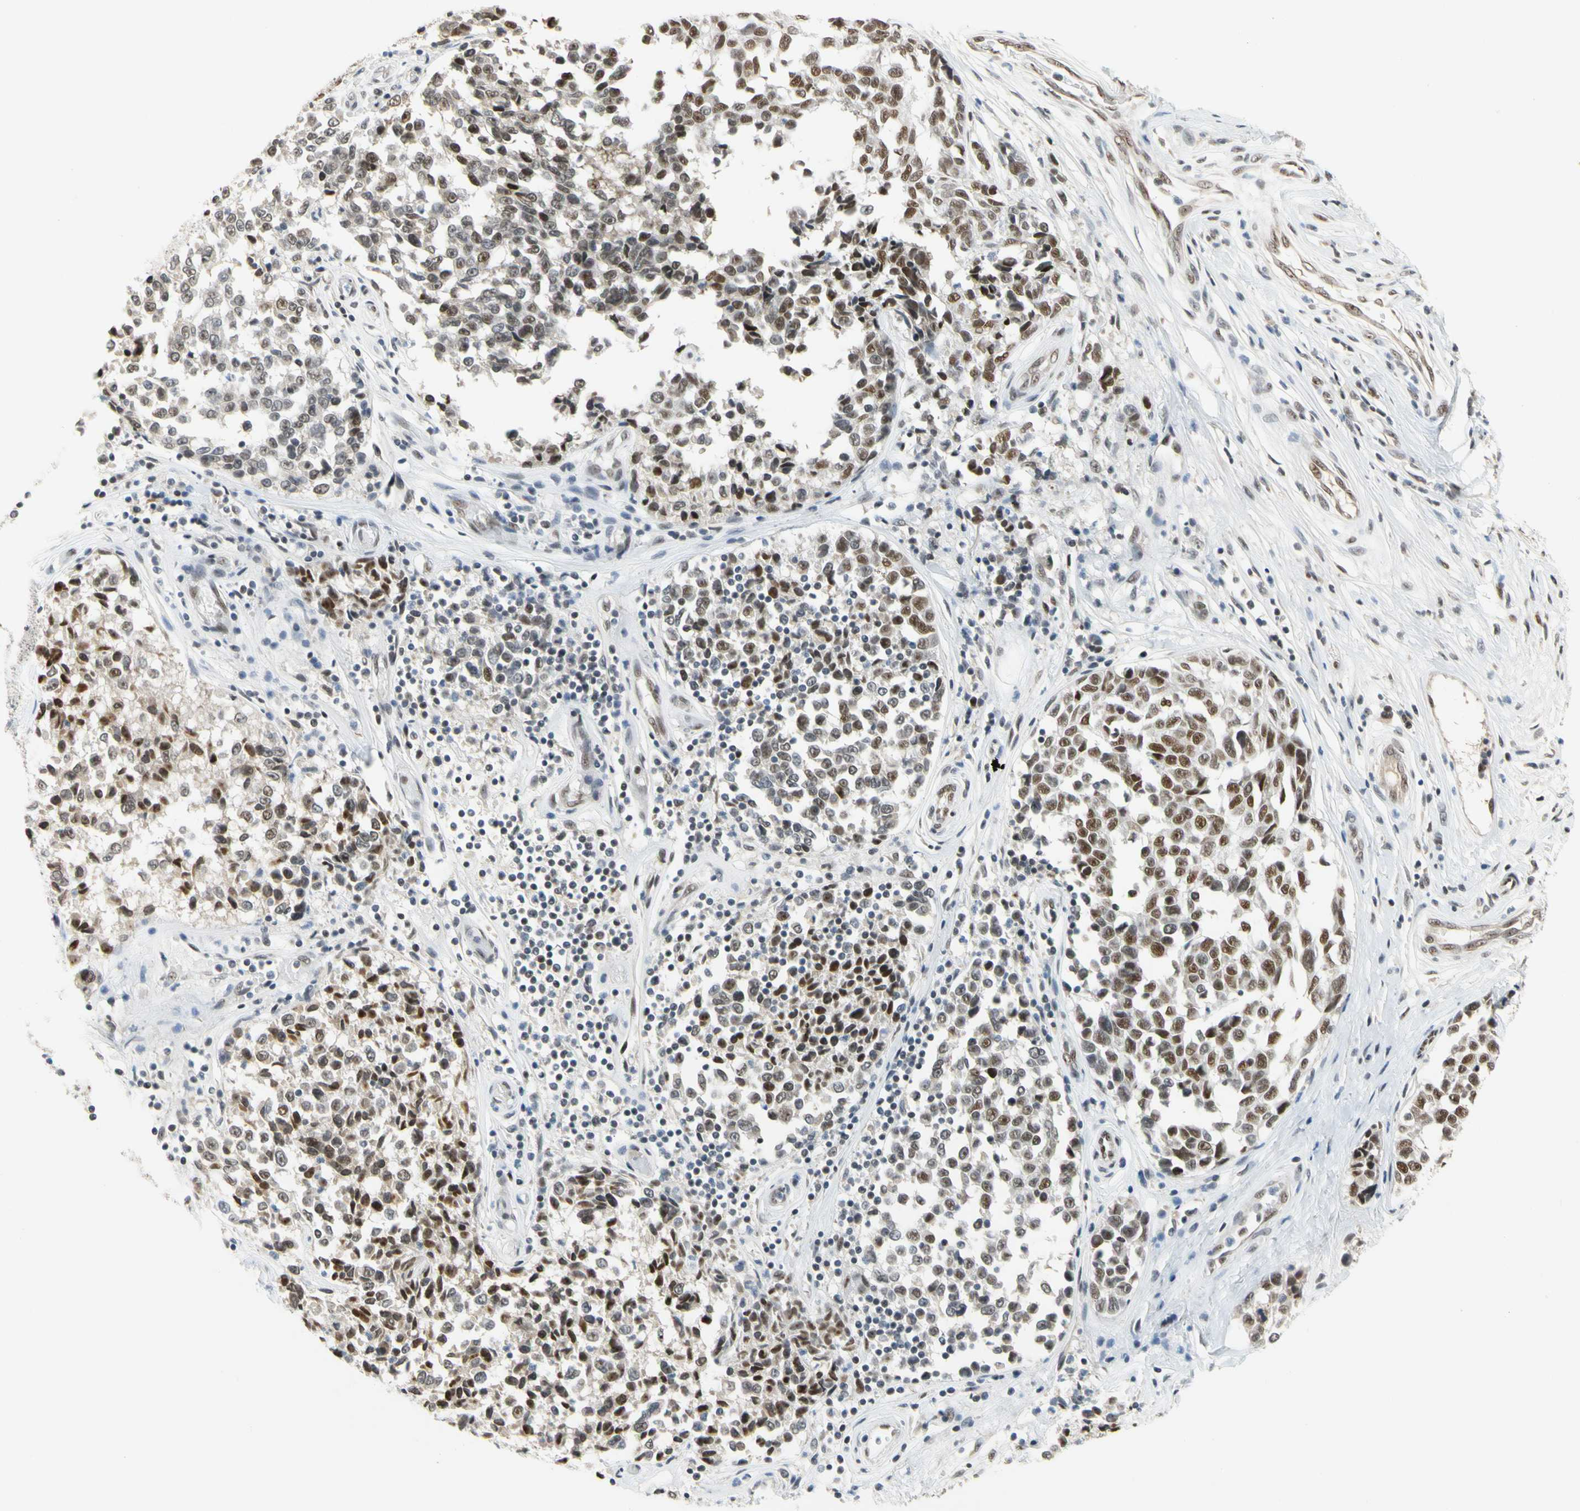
{"staining": {"intensity": "moderate", "quantity": ">75%", "location": "nuclear"}, "tissue": "melanoma", "cell_type": "Tumor cells", "image_type": "cancer", "snomed": [{"axis": "morphology", "description": "Malignant melanoma, NOS"}, {"axis": "topography", "description": "Skin"}], "caption": "Brown immunohistochemical staining in malignant melanoma shows moderate nuclear positivity in about >75% of tumor cells.", "gene": "ZSCAN16", "patient": {"sex": "female", "age": 64}}